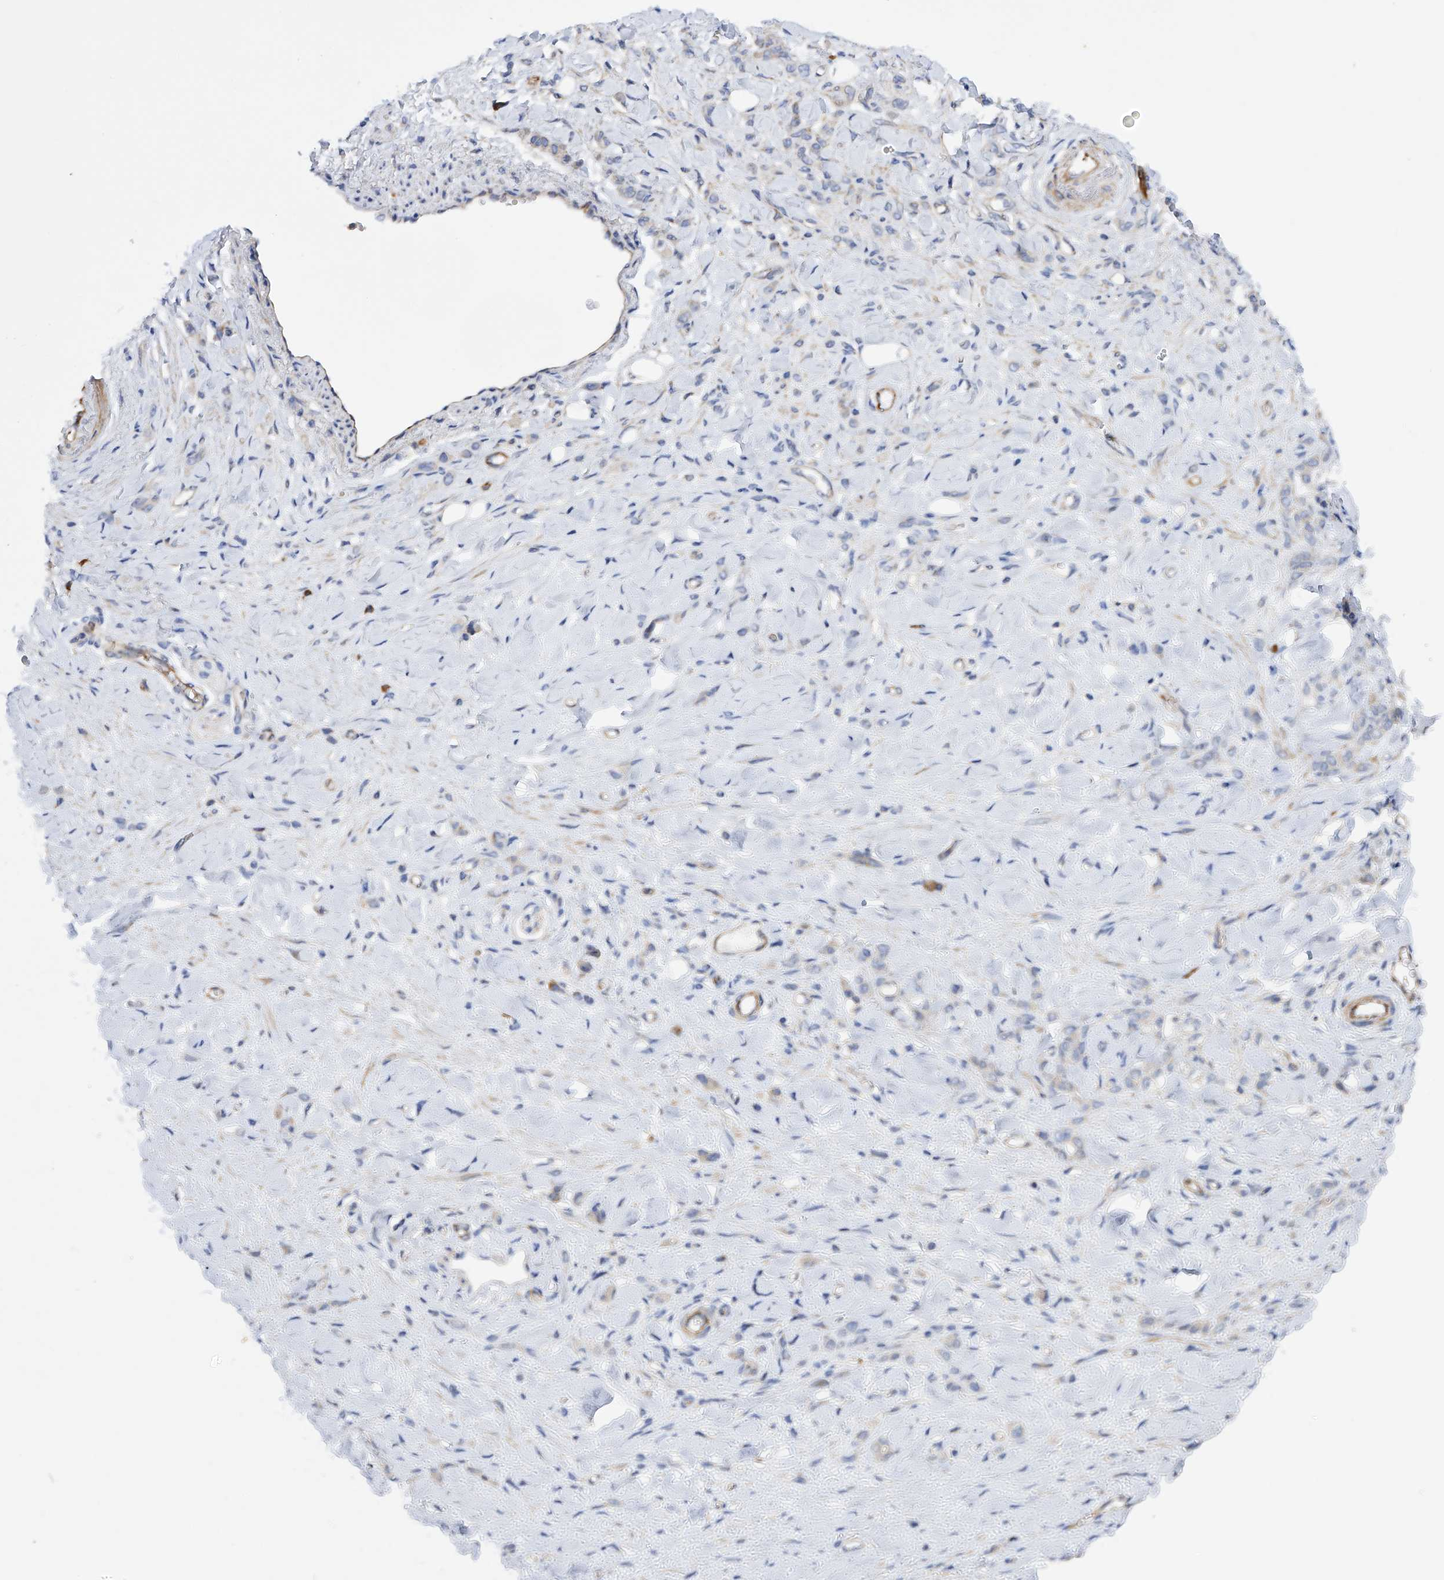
{"staining": {"intensity": "negative", "quantity": "none", "location": "none"}, "tissue": "stomach cancer", "cell_type": "Tumor cells", "image_type": "cancer", "snomed": [{"axis": "morphology", "description": "Normal tissue, NOS"}, {"axis": "morphology", "description": "Adenocarcinoma, NOS"}, {"axis": "topography", "description": "Stomach"}], "caption": "This histopathology image is of stomach adenocarcinoma stained with immunohistochemistry (IHC) to label a protein in brown with the nuclei are counter-stained blue. There is no expression in tumor cells.", "gene": "NFATC4", "patient": {"sex": "male", "age": 82}}